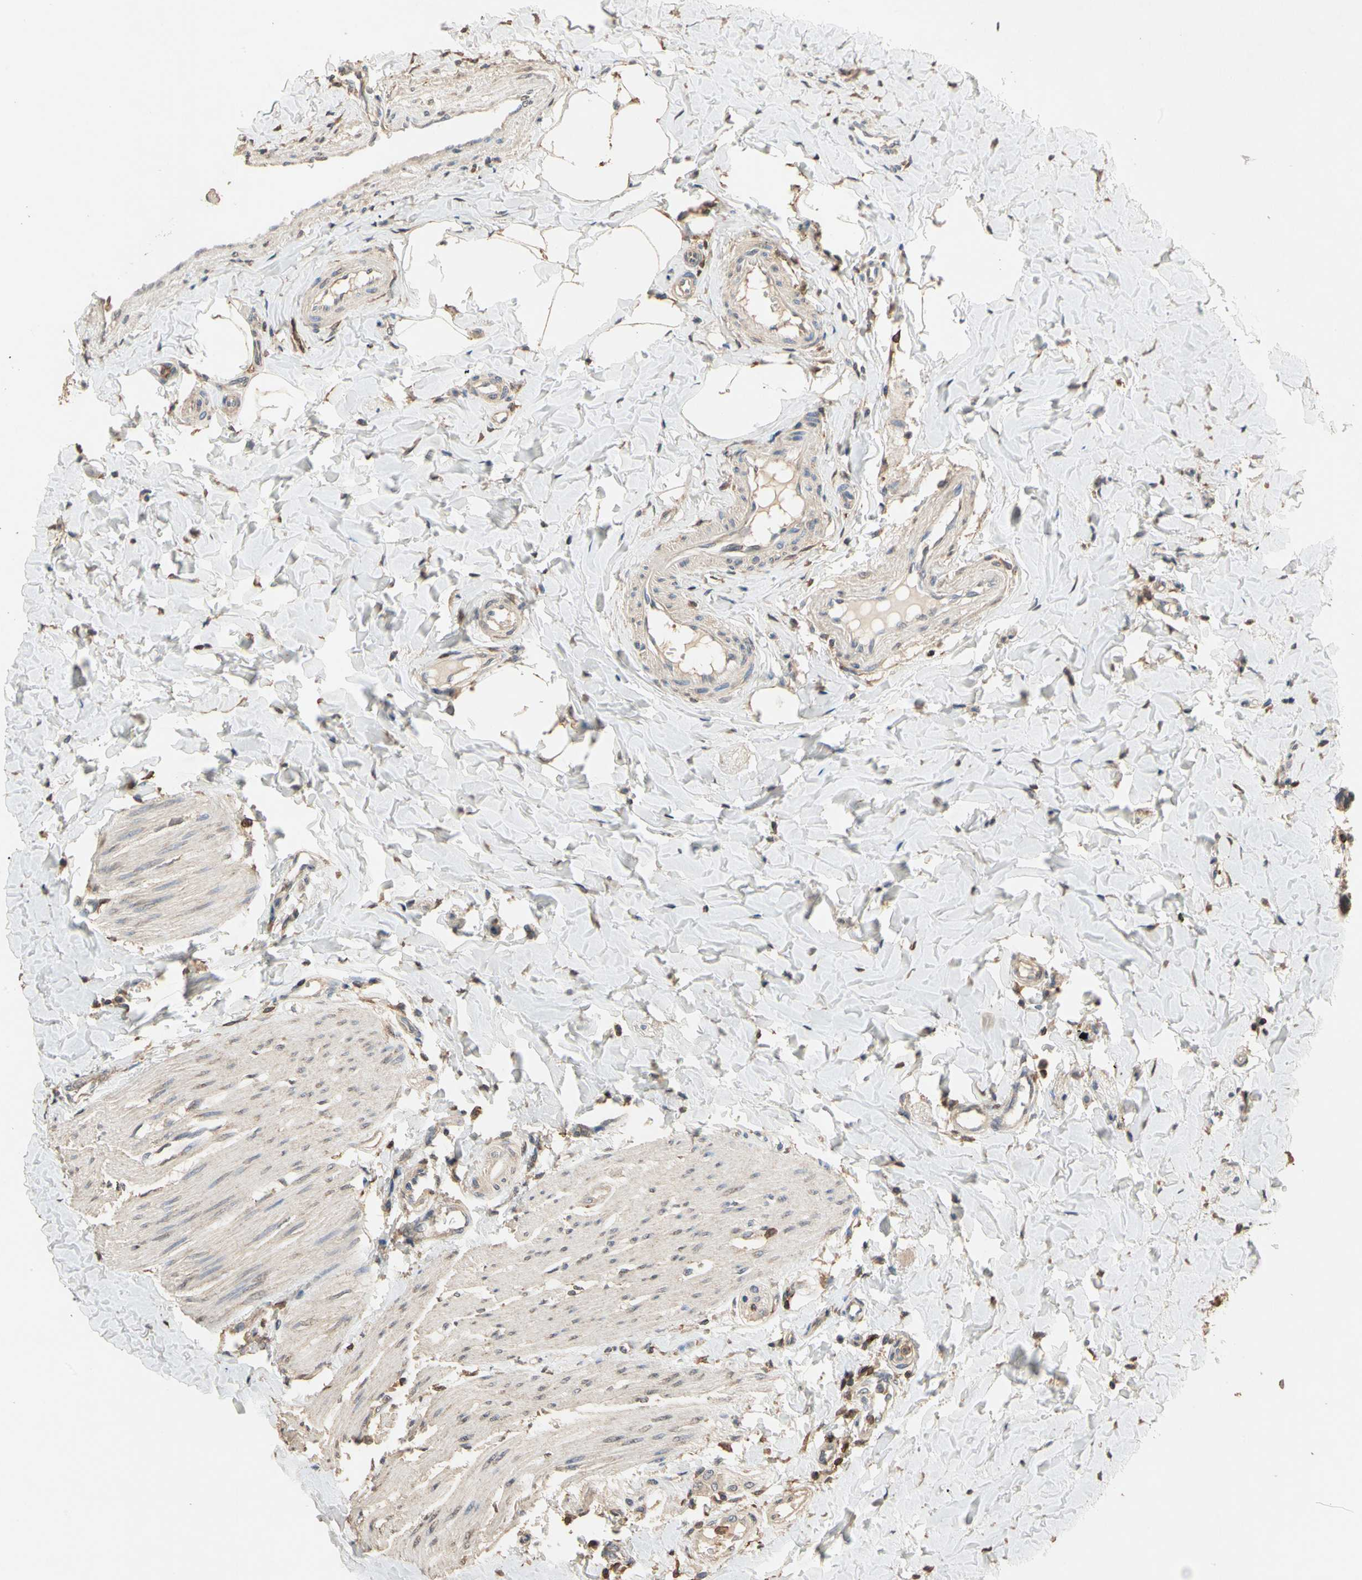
{"staining": {"intensity": "weak", "quantity": "25%-75%", "location": "cytoplasmic/membranous"}, "tissue": "colon", "cell_type": "Endothelial cells", "image_type": "normal", "snomed": [{"axis": "morphology", "description": "Normal tissue, NOS"}, {"axis": "morphology", "description": "Adenocarcinoma, NOS"}, {"axis": "topography", "description": "Colon"}, {"axis": "topography", "description": "Peripheral nerve tissue"}], "caption": "High-magnification brightfield microscopy of unremarkable colon stained with DAB (3,3'-diaminobenzidine) (brown) and counterstained with hematoxylin (blue). endothelial cells exhibit weak cytoplasmic/membranous staining is appreciated in about25%-75% of cells.", "gene": "MAP3K10", "patient": {"sex": "male", "age": 14}}